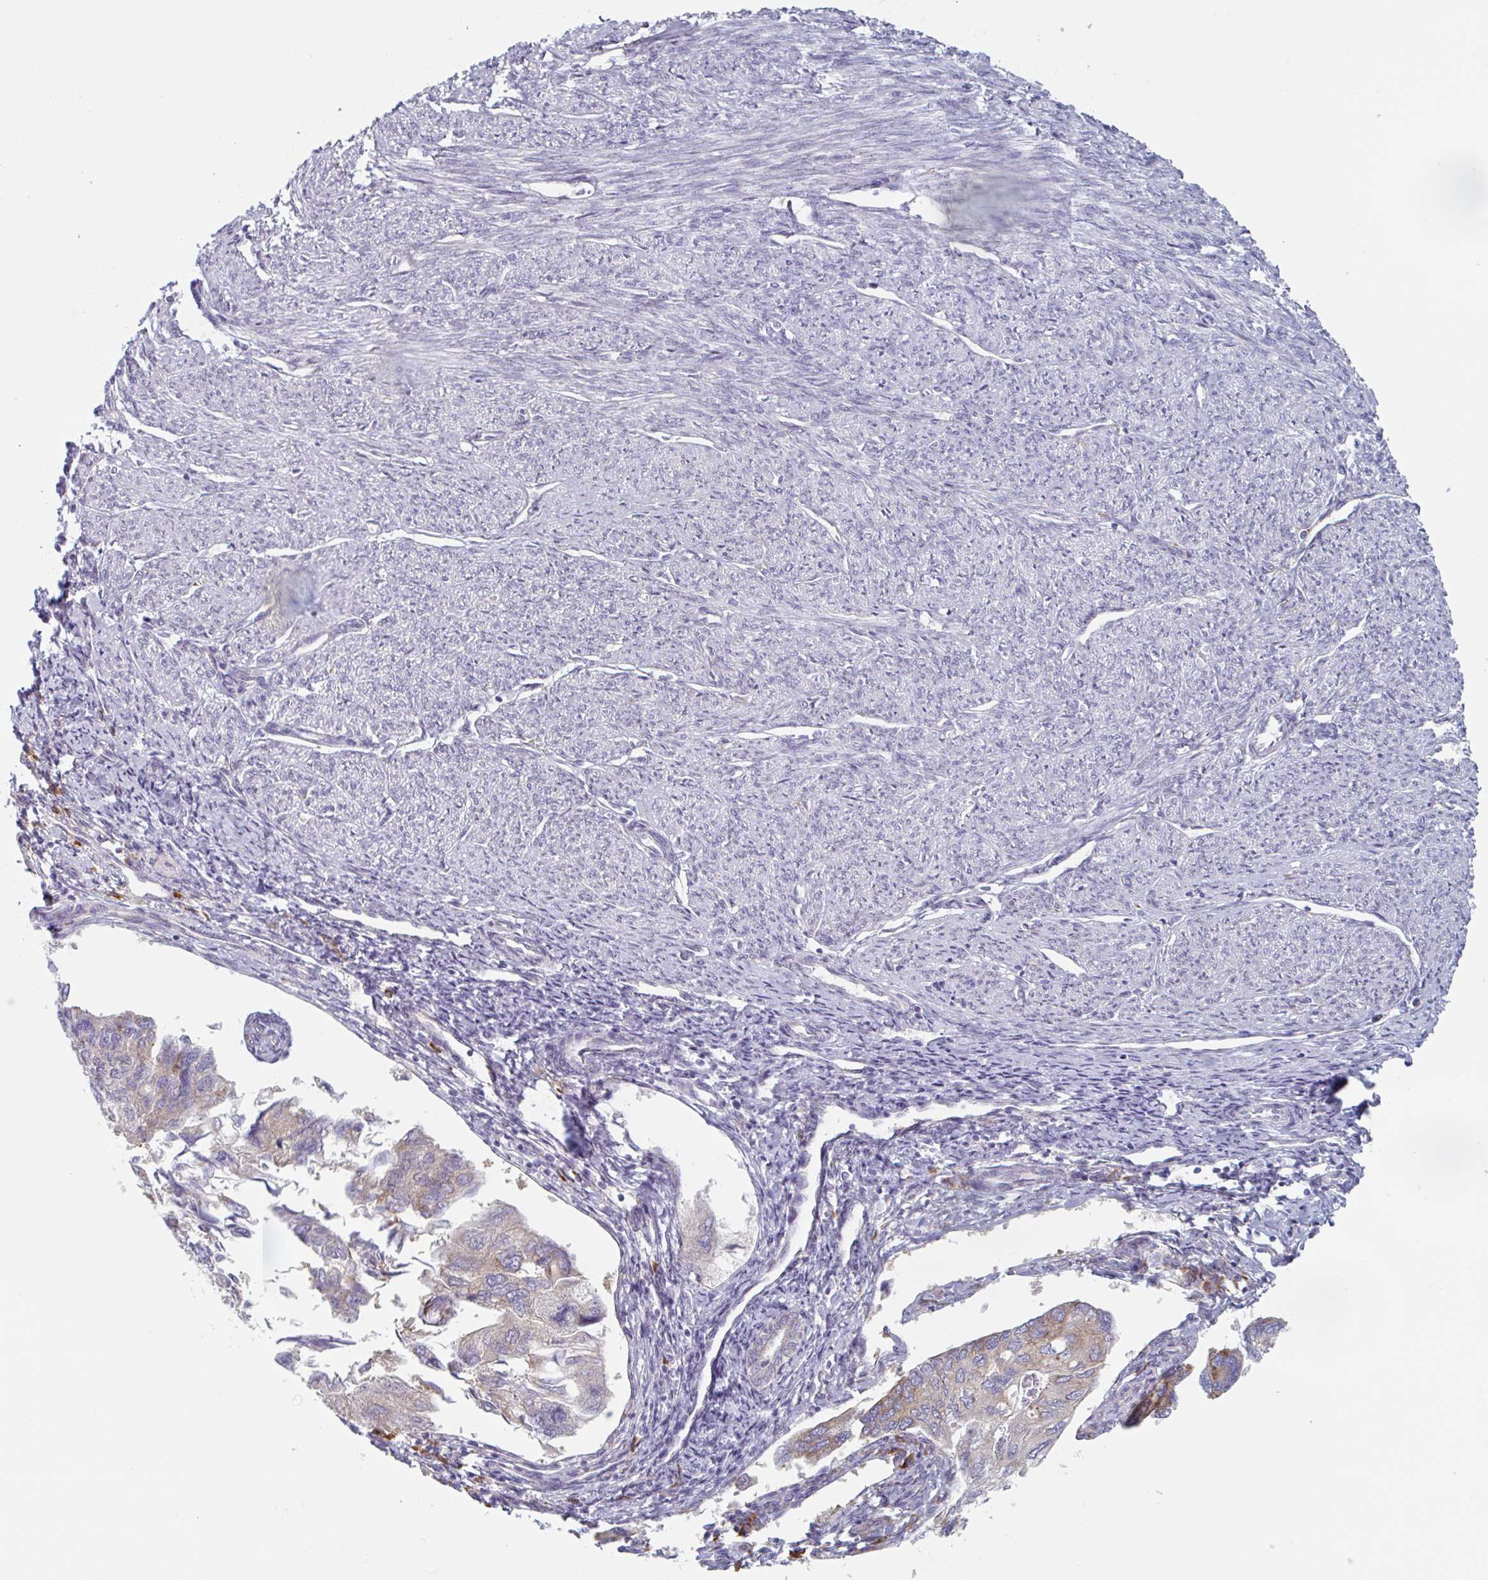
{"staining": {"intensity": "weak", "quantity": "<25%", "location": "cytoplasmic/membranous"}, "tissue": "endometrial cancer", "cell_type": "Tumor cells", "image_type": "cancer", "snomed": [{"axis": "morphology", "description": "Carcinoma, NOS"}, {"axis": "topography", "description": "Uterus"}], "caption": "This is a photomicrograph of immunohistochemistry (IHC) staining of endometrial carcinoma, which shows no expression in tumor cells.", "gene": "TRAPPC10", "patient": {"sex": "female", "age": 76}}